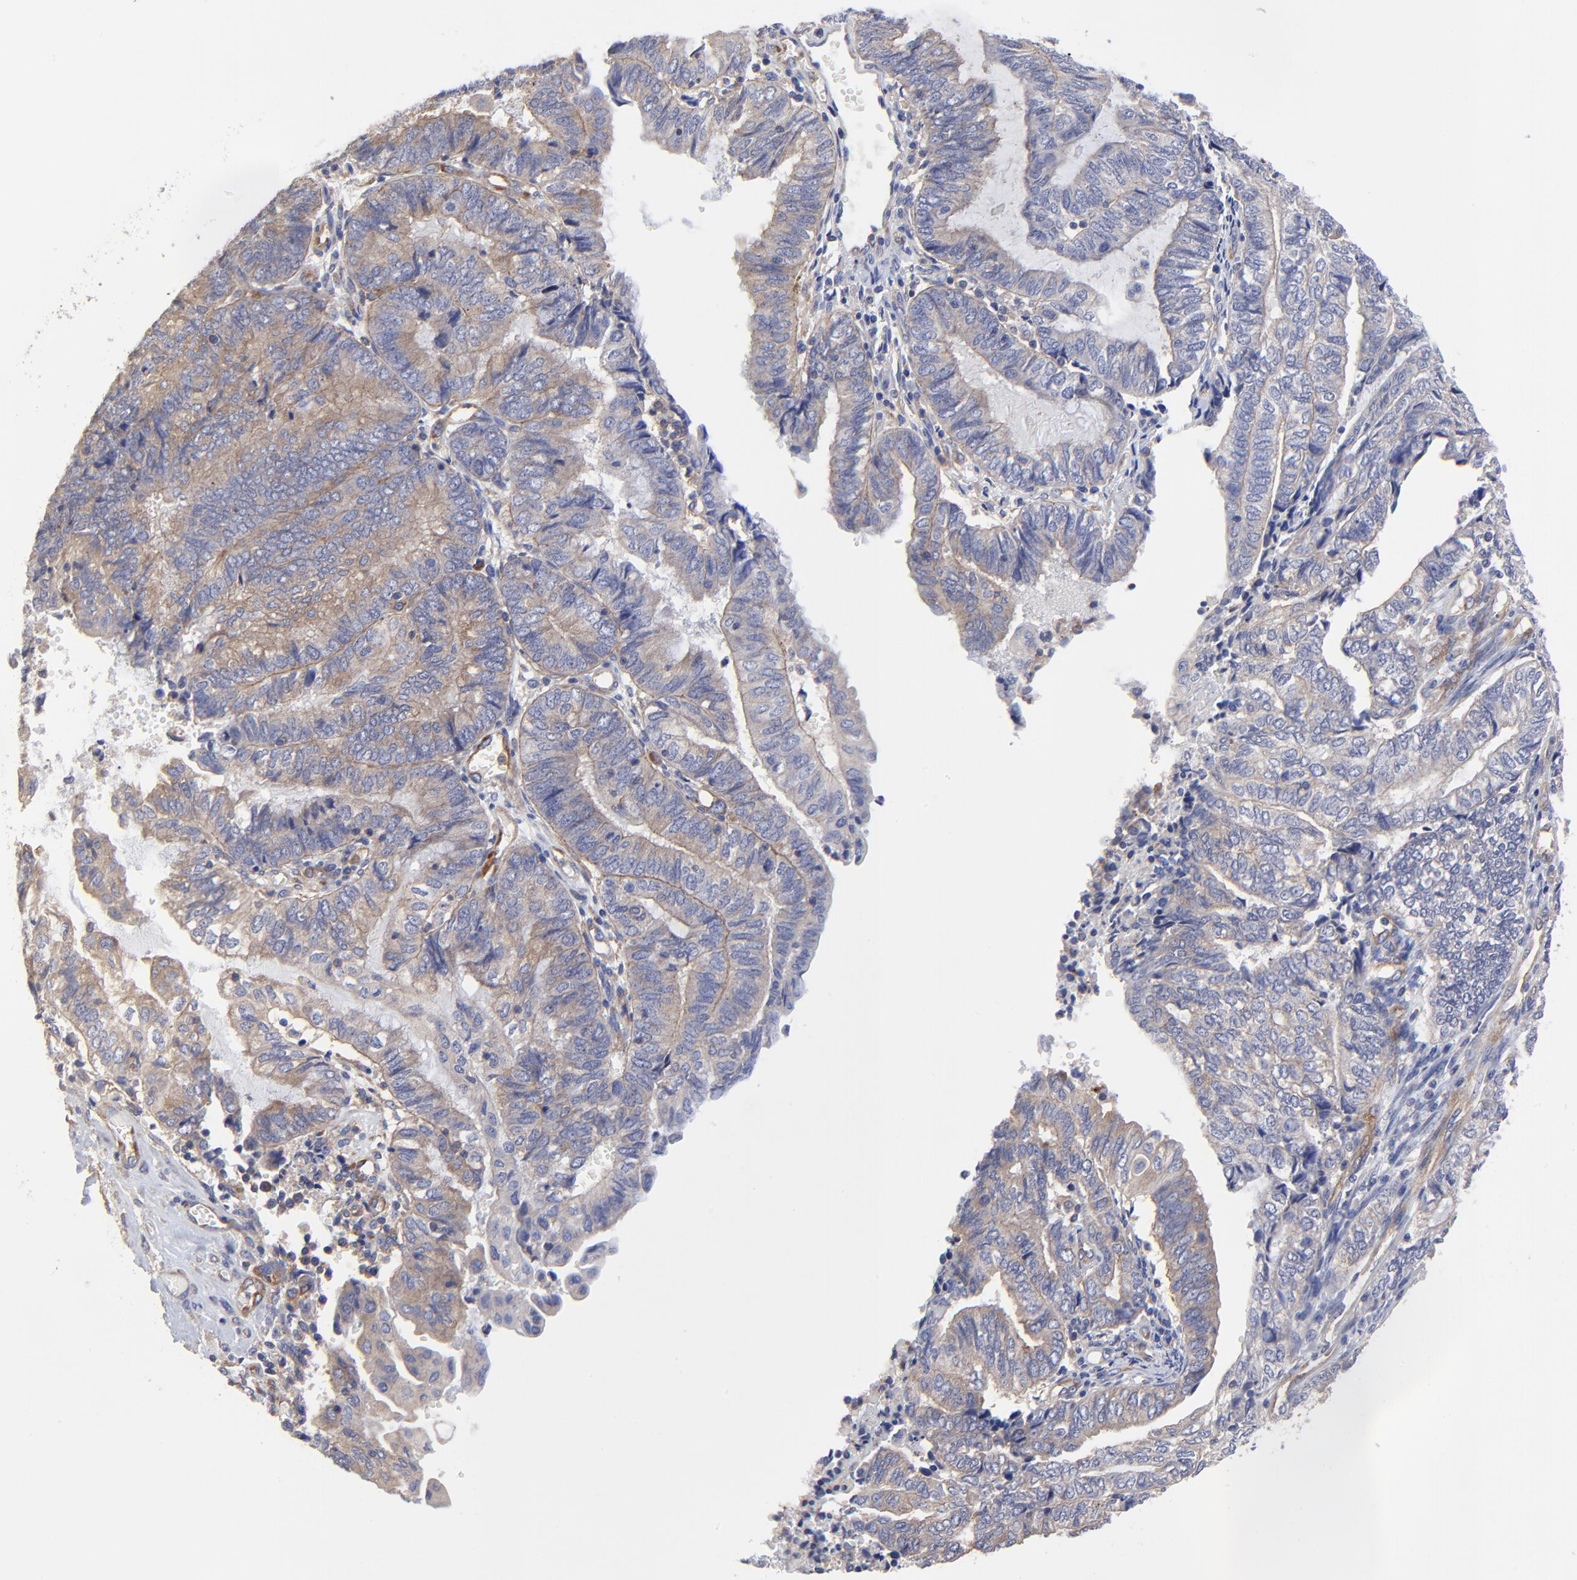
{"staining": {"intensity": "moderate", "quantity": "25%-75%", "location": "cytoplasmic/membranous"}, "tissue": "endometrial cancer", "cell_type": "Tumor cells", "image_type": "cancer", "snomed": [{"axis": "morphology", "description": "Adenocarcinoma, NOS"}, {"axis": "topography", "description": "Uterus"}, {"axis": "topography", "description": "Endometrium"}], "caption": "Protein staining of endometrial cancer tissue exhibits moderate cytoplasmic/membranous positivity in approximately 25%-75% of tumor cells.", "gene": "SULF2", "patient": {"sex": "female", "age": 70}}